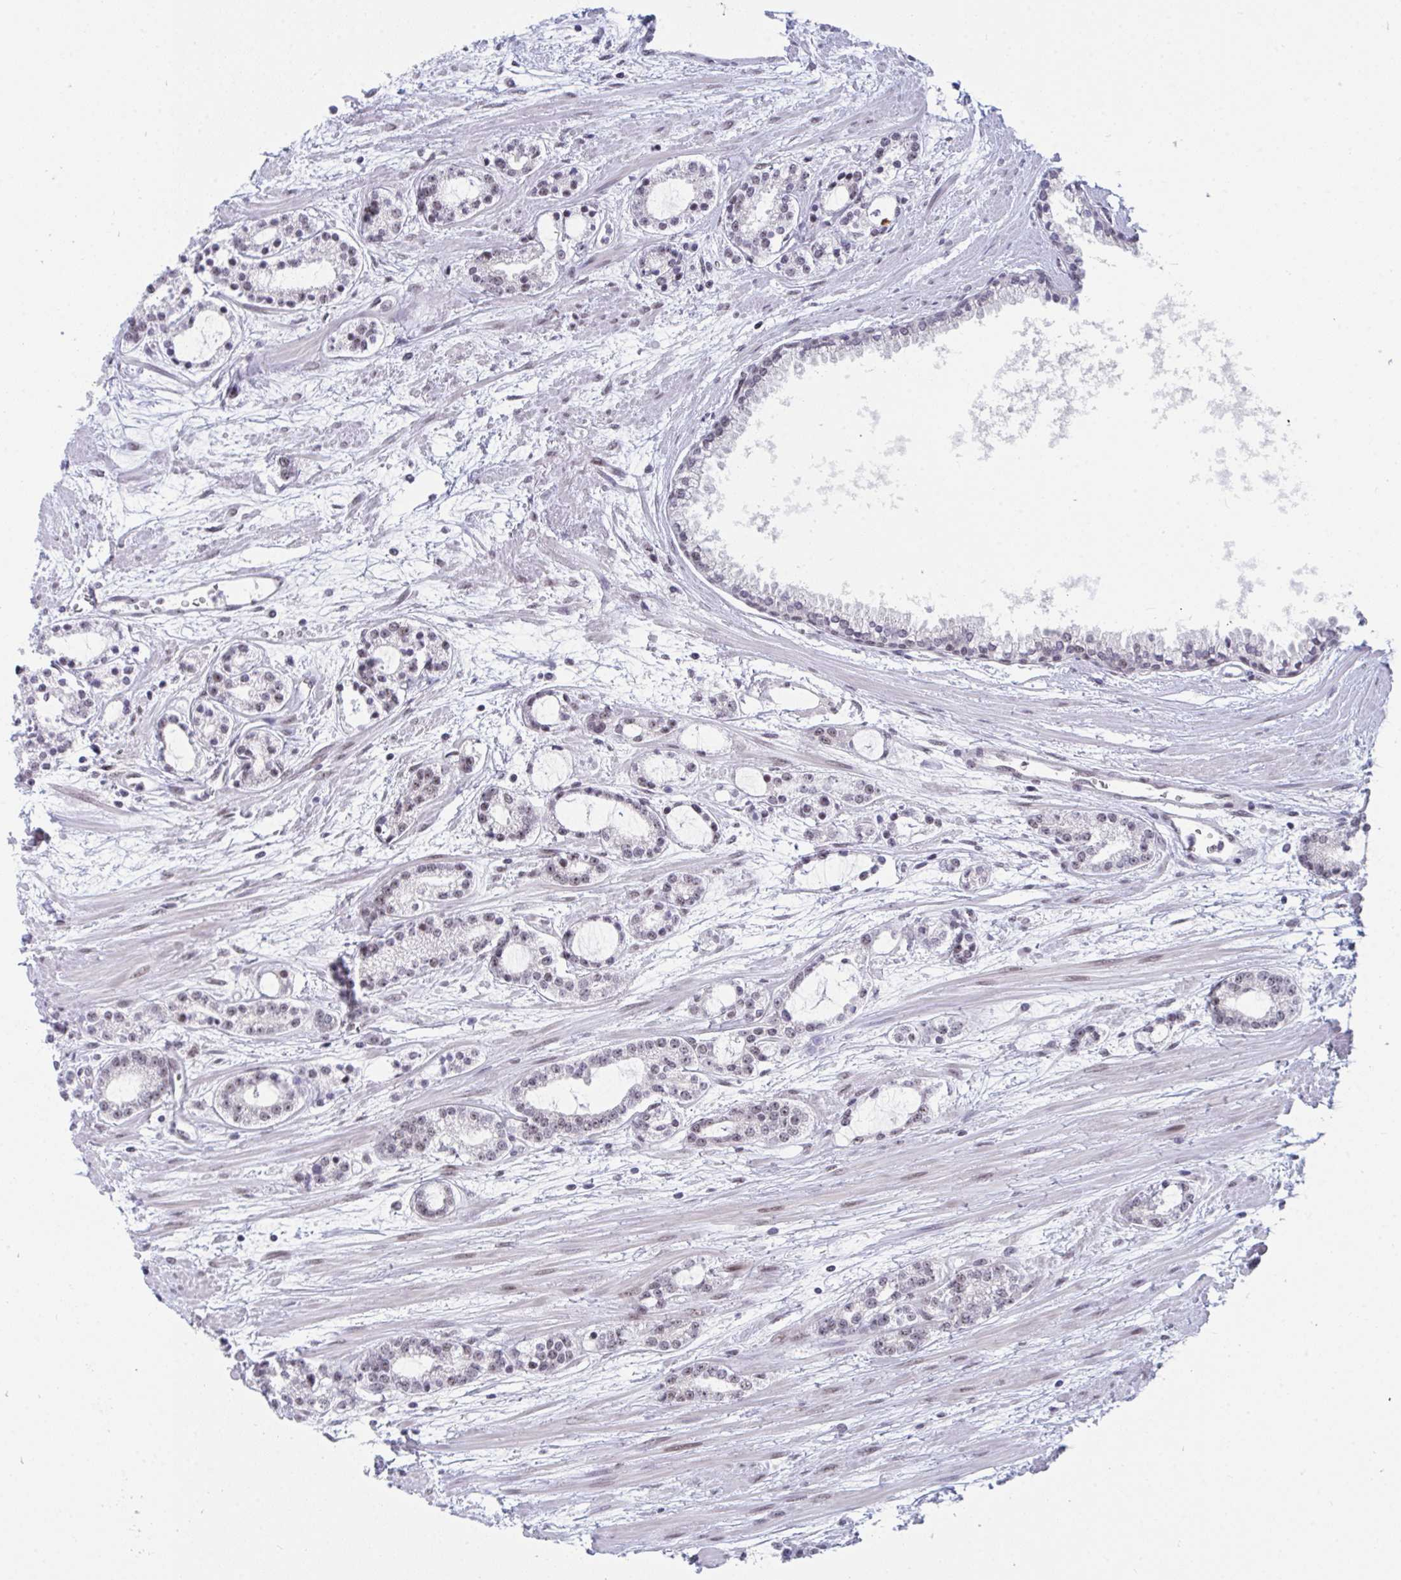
{"staining": {"intensity": "negative", "quantity": "none", "location": "none"}, "tissue": "prostate cancer", "cell_type": "Tumor cells", "image_type": "cancer", "snomed": [{"axis": "morphology", "description": "Adenocarcinoma, Medium grade"}, {"axis": "topography", "description": "Prostate"}], "caption": "IHC micrograph of neoplastic tissue: prostate adenocarcinoma (medium-grade) stained with DAB reveals no significant protein positivity in tumor cells. (DAB immunohistochemistry (IHC) with hematoxylin counter stain).", "gene": "PRR14", "patient": {"sex": "male", "age": 57}}